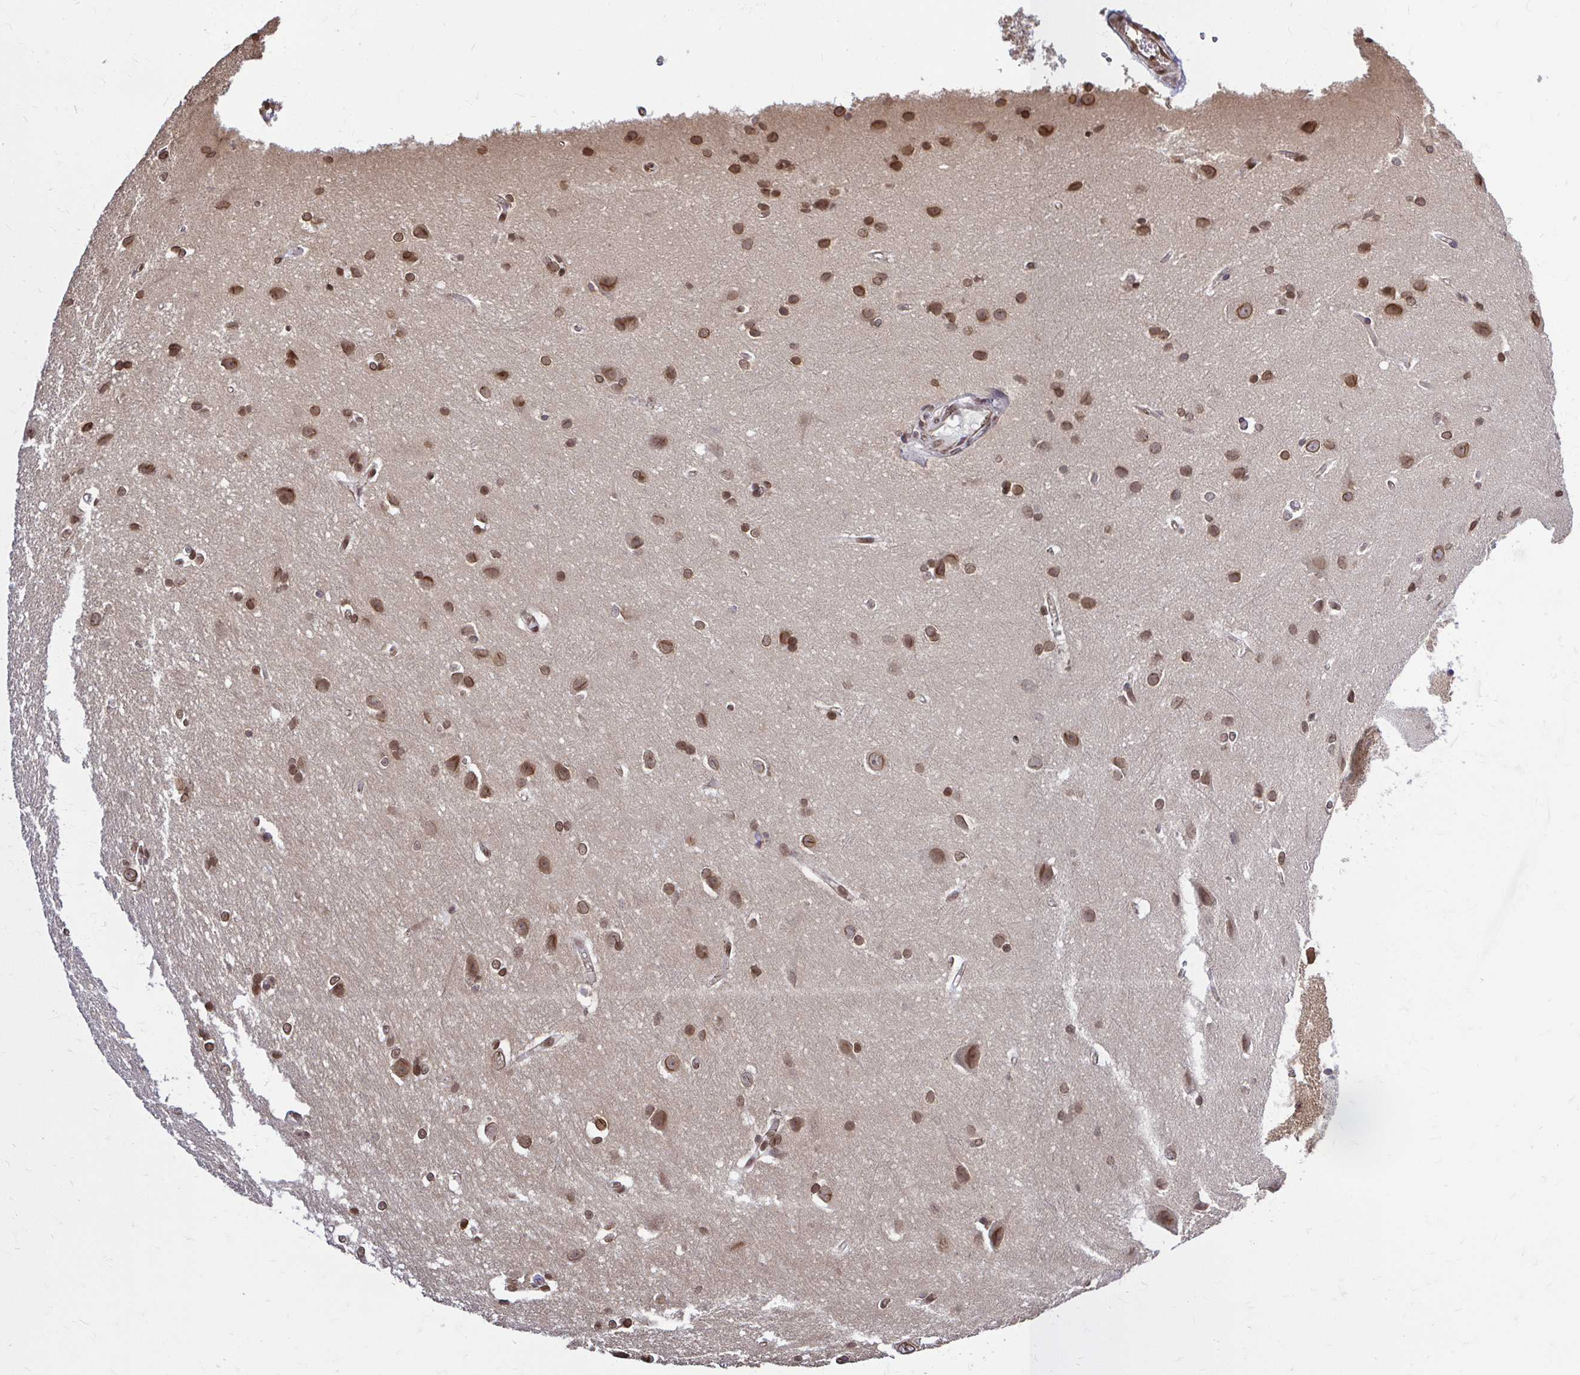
{"staining": {"intensity": "moderate", "quantity": "<25%", "location": "nuclear"}, "tissue": "cerebral cortex", "cell_type": "Endothelial cells", "image_type": "normal", "snomed": [{"axis": "morphology", "description": "Normal tissue, NOS"}, {"axis": "topography", "description": "Cerebral cortex"}], "caption": "Protein staining of normal cerebral cortex exhibits moderate nuclear expression in approximately <25% of endothelial cells.", "gene": "XPO1", "patient": {"sex": "male", "age": 37}}